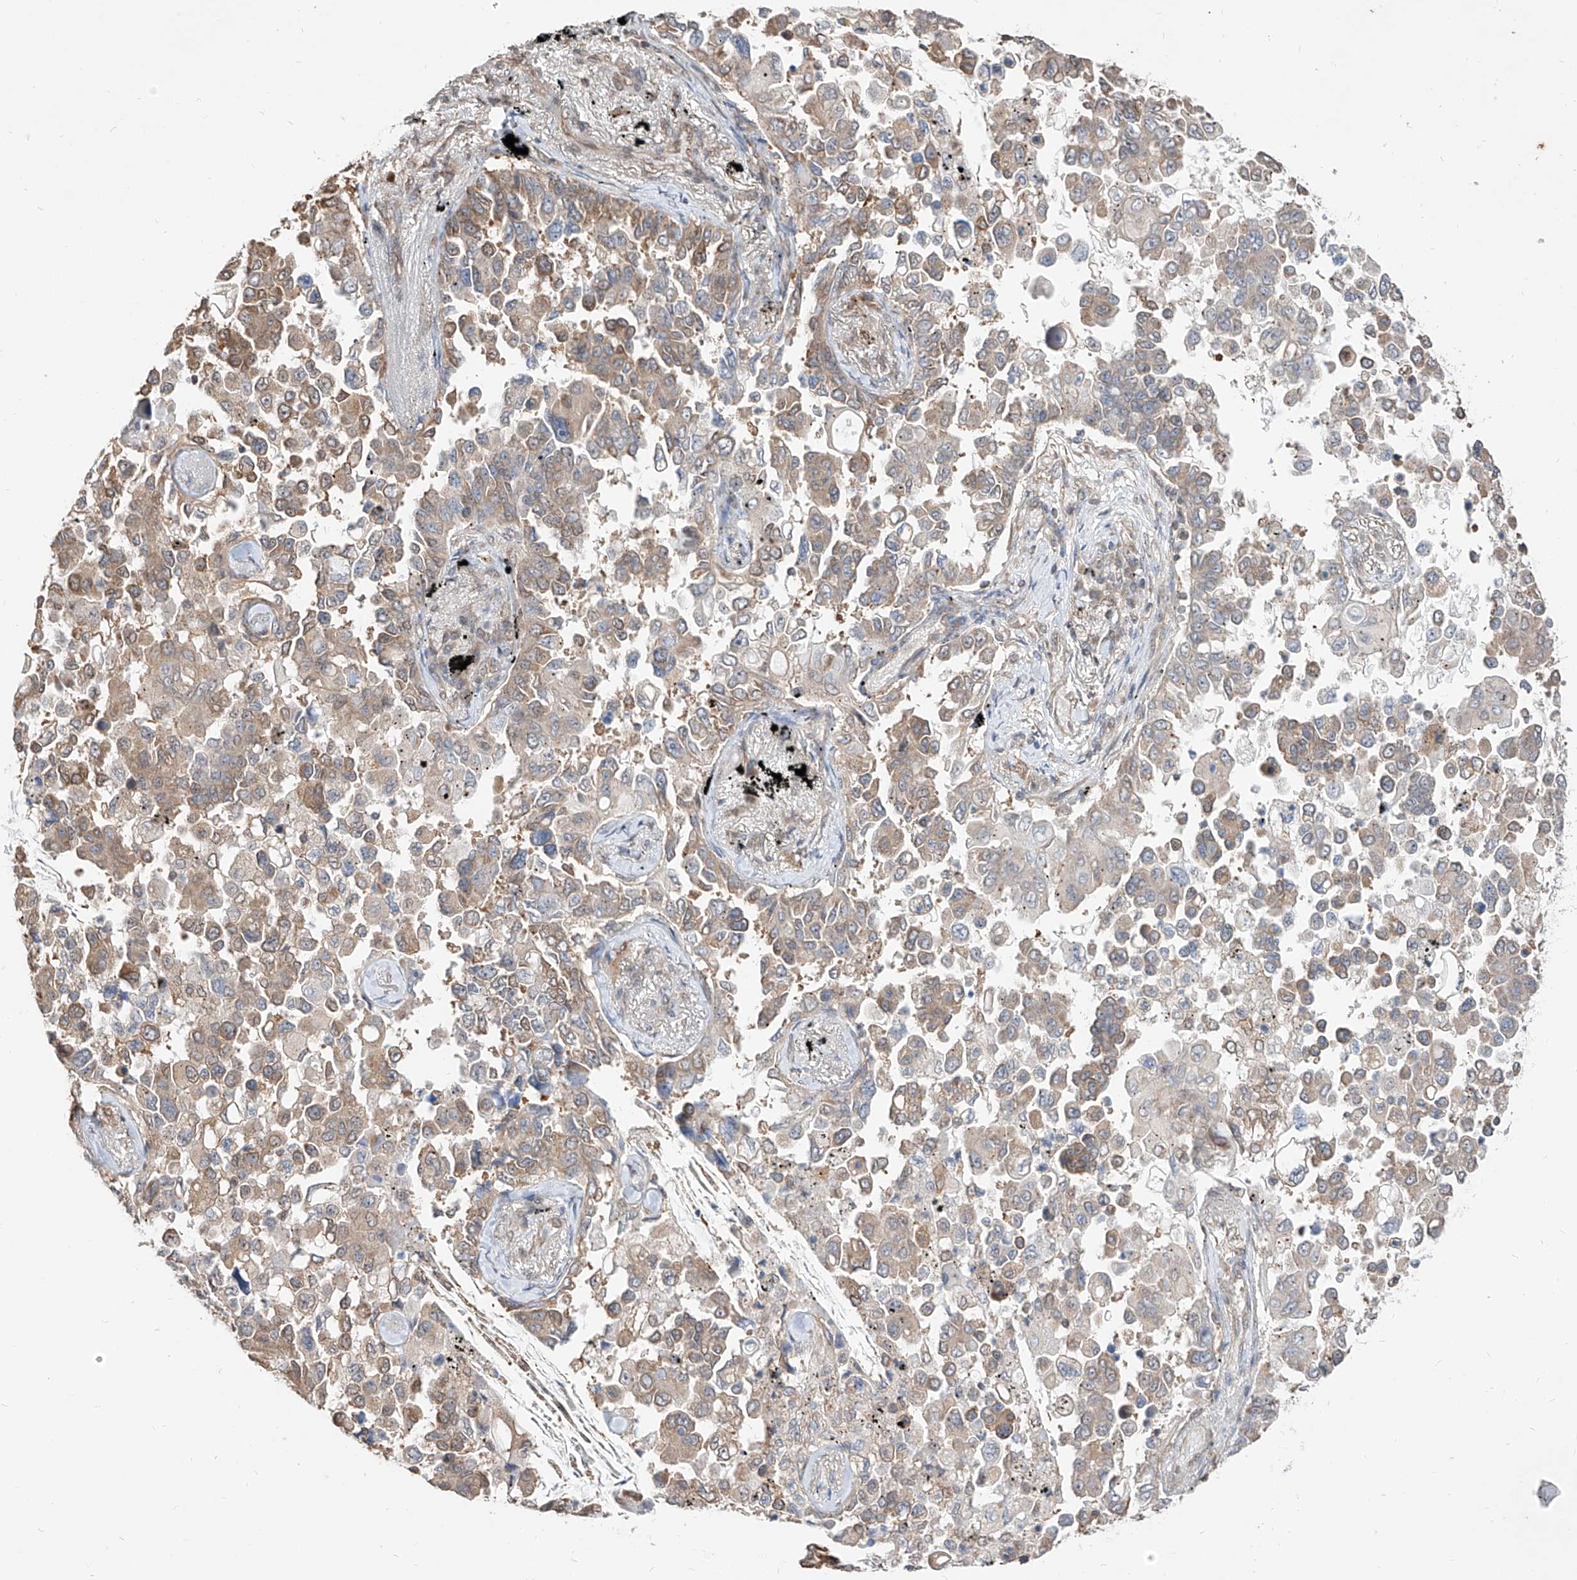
{"staining": {"intensity": "moderate", "quantity": ">75%", "location": "cytoplasmic/membranous"}, "tissue": "lung cancer", "cell_type": "Tumor cells", "image_type": "cancer", "snomed": [{"axis": "morphology", "description": "Adenocarcinoma, NOS"}, {"axis": "topography", "description": "Lung"}], "caption": "An image of adenocarcinoma (lung) stained for a protein exhibits moderate cytoplasmic/membranous brown staining in tumor cells.", "gene": "C8orf82", "patient": {"sex": "female", "age": 67}}